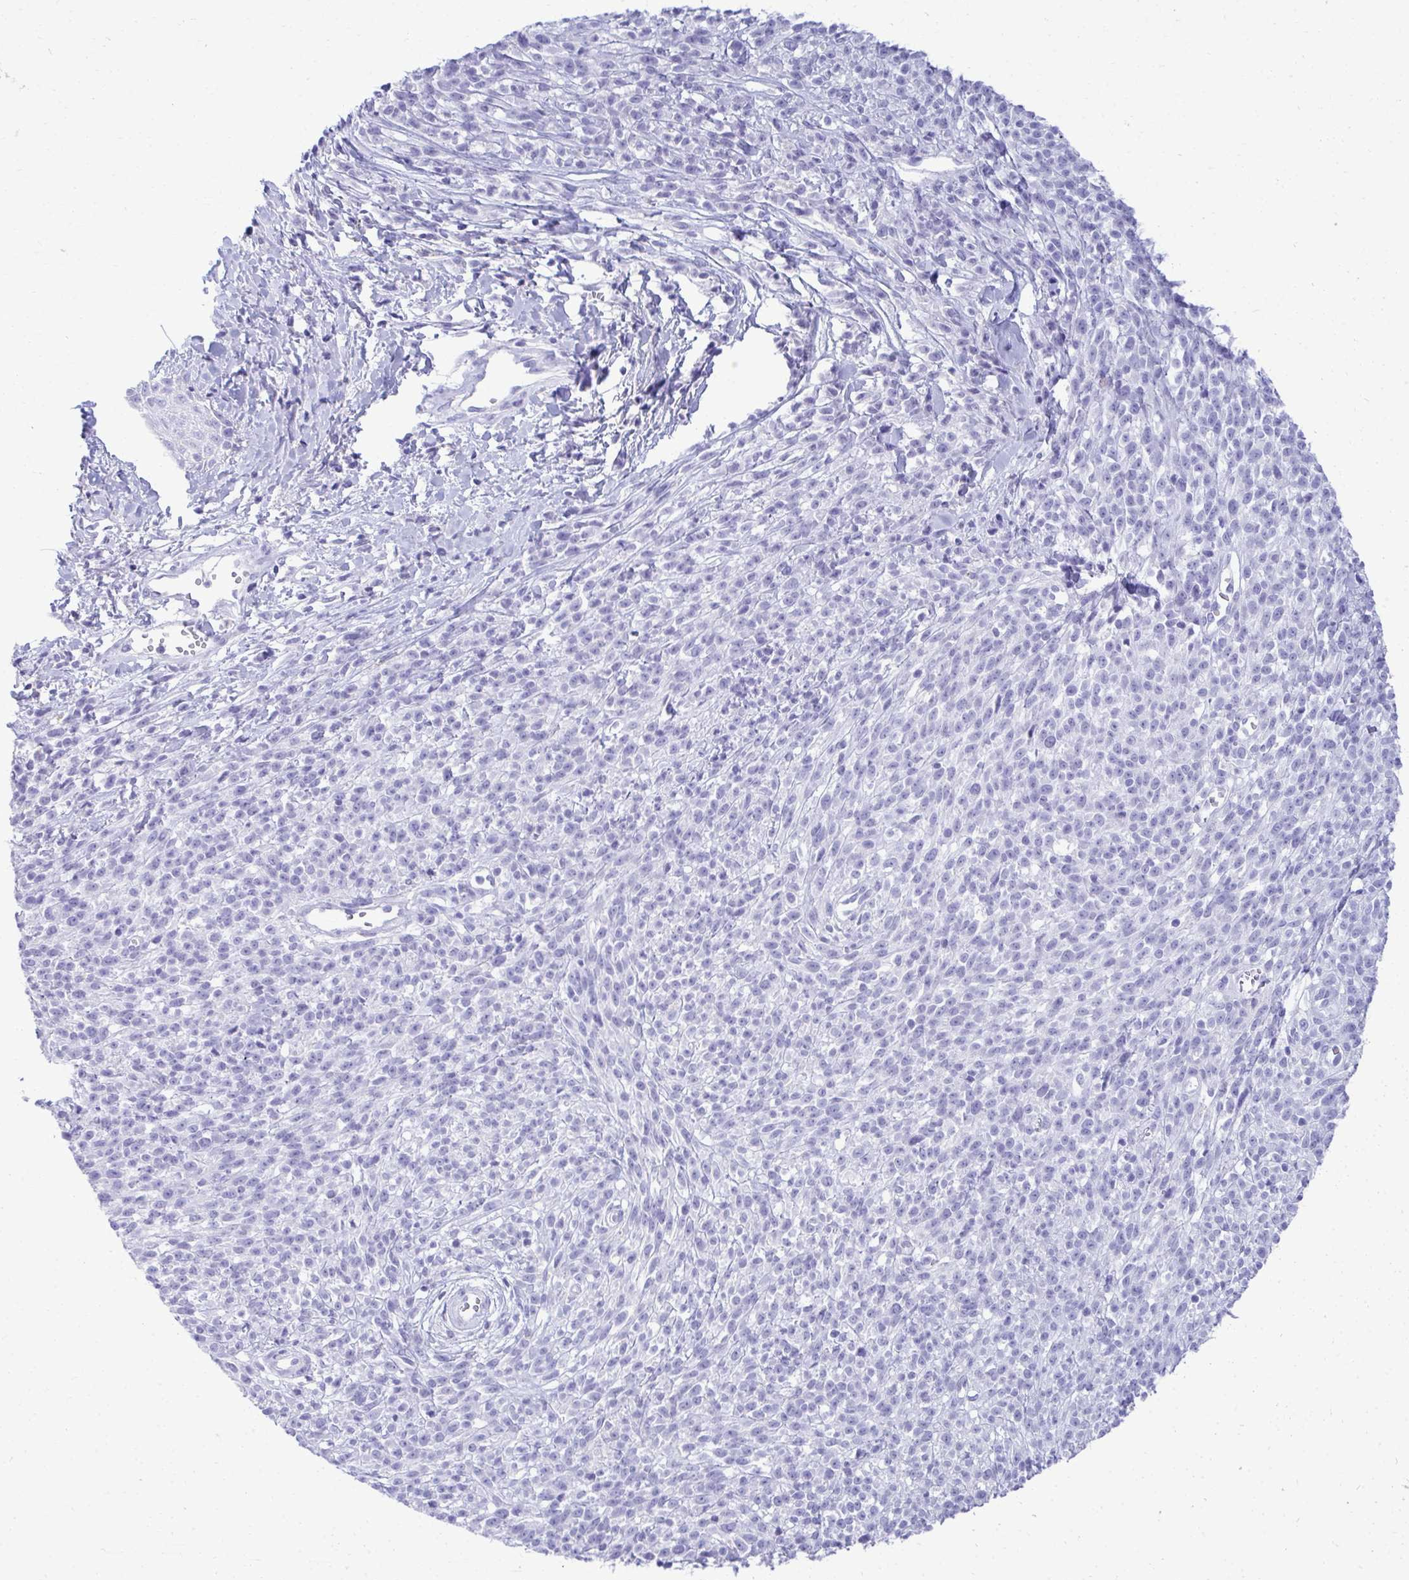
{"staining": {"intensity": "negative", "quantity": "none", "location": "none"}, "tissue": "melanoma", "cell_type": "Tumor cells", "image_type": "cancer", "snomed": [{"axis": "morphology", "description": "Malignant melanoma, NOS"}, {"axis": "topography", "description": "Skin"}, {"axis": "topography", "description": "Skin of trunk"}], "caption": "This histopathology image is of malignant melanoma stained with immunohistochemistry to label a protein in brown with the nuclei are counter-stained blue. There is no positivity in tumor cells. (Stains: DAB (3,3'-diaminobenzidine) IHC with hematoxylin counter stain, Microscopy: brightfield microscopy at high magnification).", "gene": "AIG1", "patient": {"sex": "male", "age": 74}}